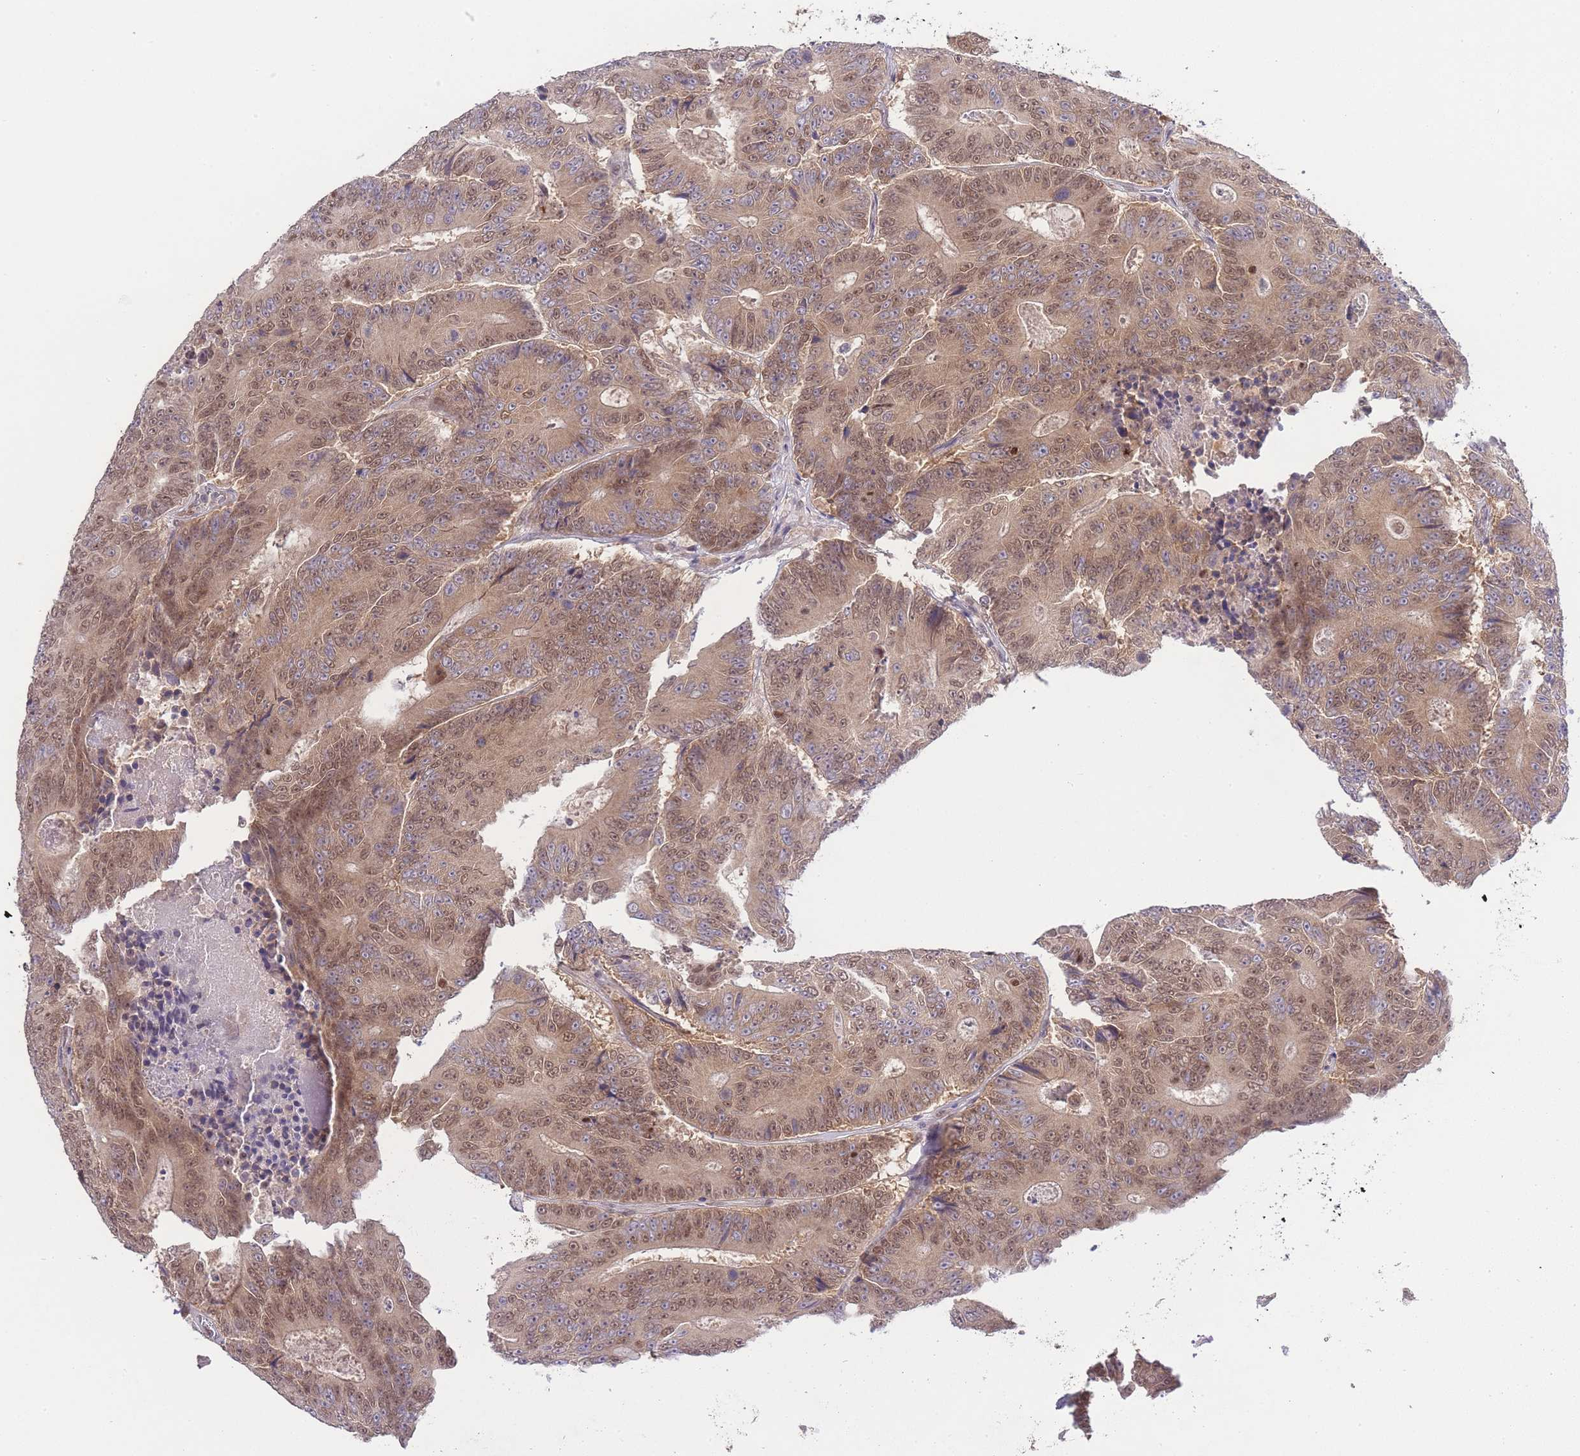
{"staining": {"intensity": "moderate", "quantity": ">75%", "location": "nuclear"}, "tissue": "colorectal cancer", "cell_type": "Tumor cells", "image_type": "cancer", "snomed": [{"axis": "morphology", "description": "Adenocarcinoma, NOS"}, {"axis": "topography", "description": "Colon"}], "caption": "Approximately >75% of tumor cells in human adenocarcinoma (colorectal) demonstrate moderate nuclear protein positivity as visualized by brown immunohistochemical staining.", "gene": "TMED3", "patient": {"sex": "male", "age": 83}}